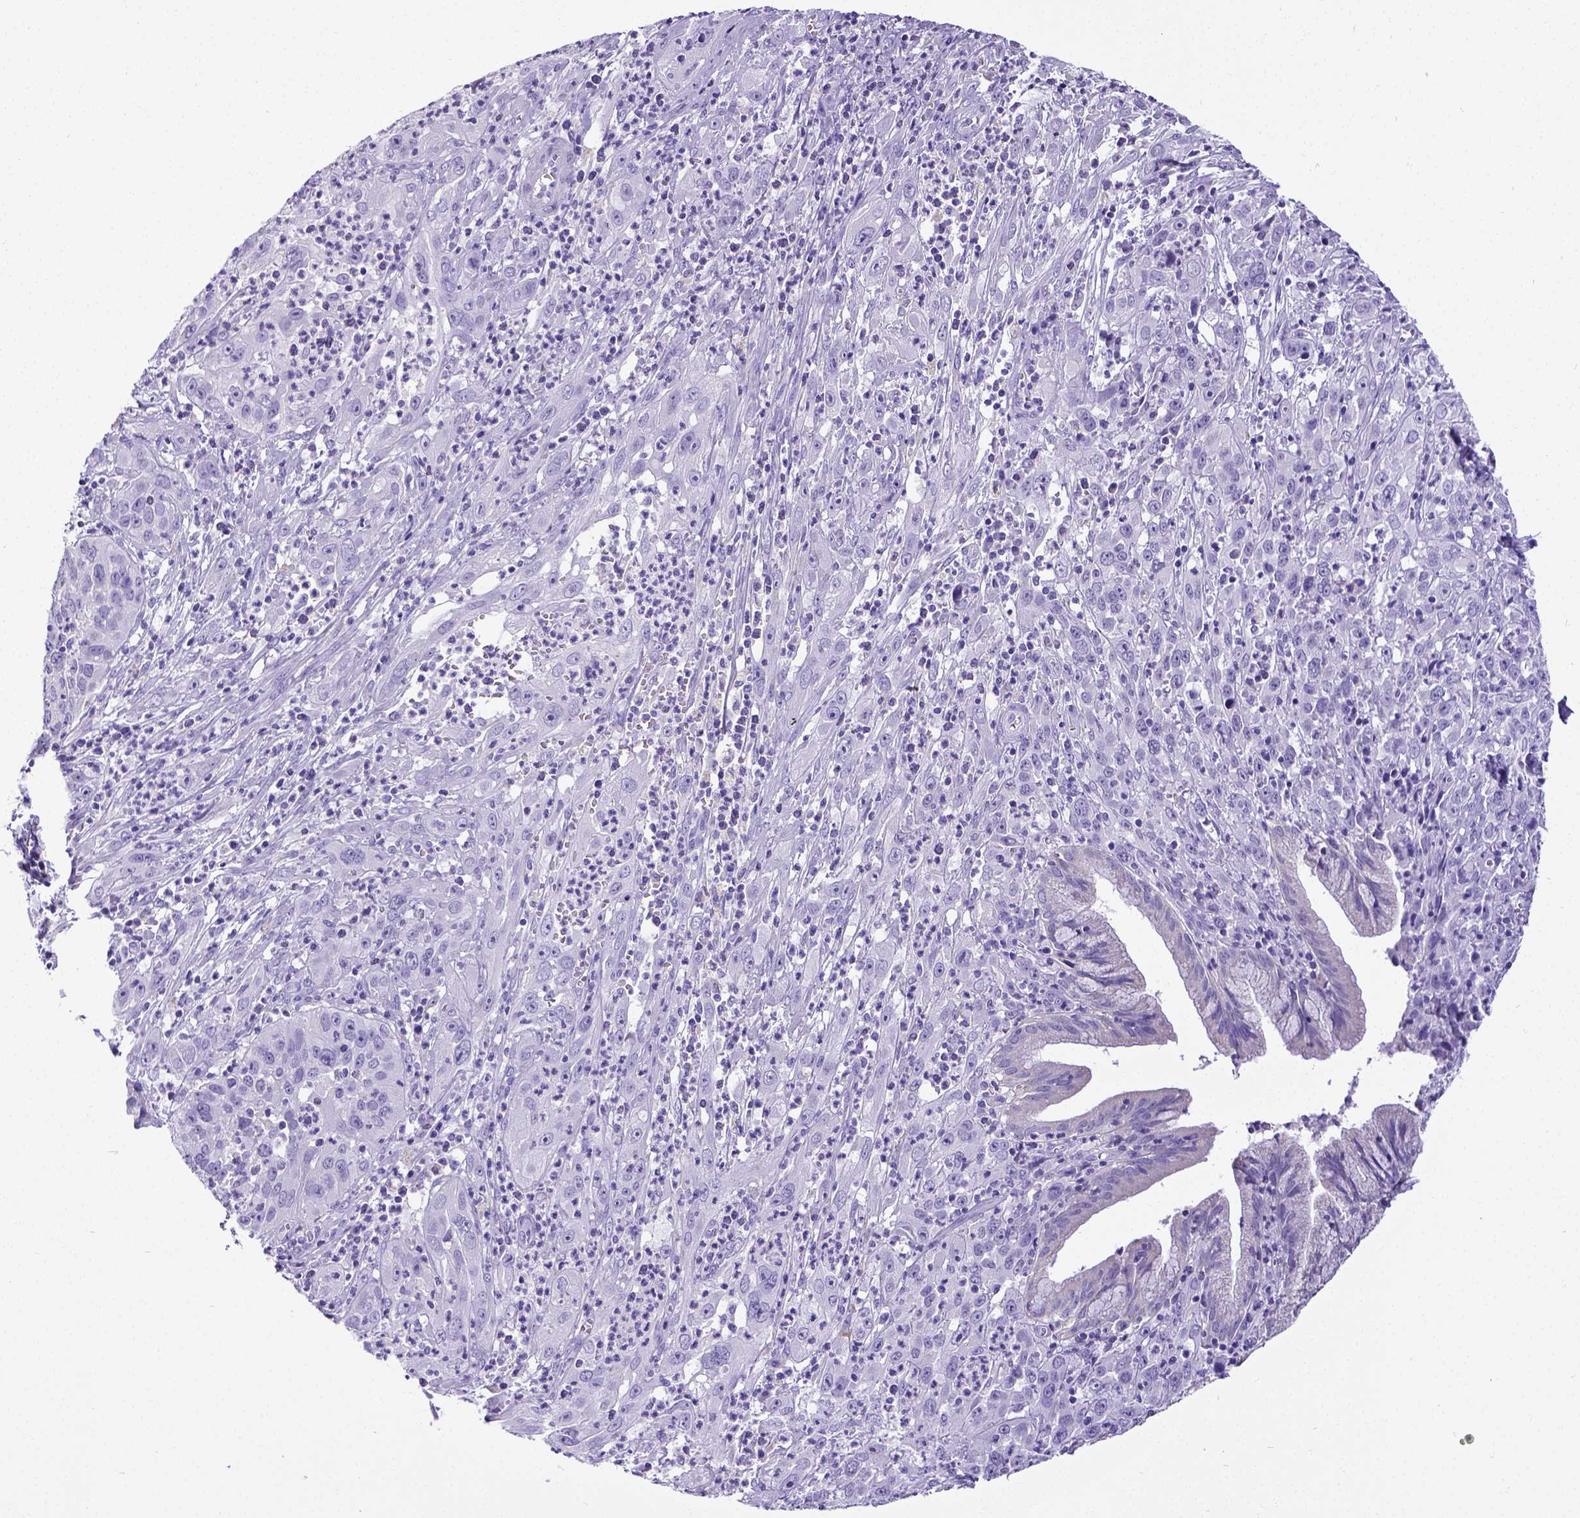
{"staining": {"intensity": "negative", "quantity": "none", "location": "none"}, "tissue": "cervical cancer", "cell_type": "Tumor cells", "image_type": "cancer", "snomed": [{"axis": "morphology", "description": "Squamous cell carcinoma, NOS"}, {"axis": "topography", "description": "Cervix"}], "caption": "IHC image of human cervical squamous cell carcinoma stained for a protein (brown), which reveals no staining in tumor cells.", "gene": "SATB2", "patient": {"sex": "female", "age": 32}}